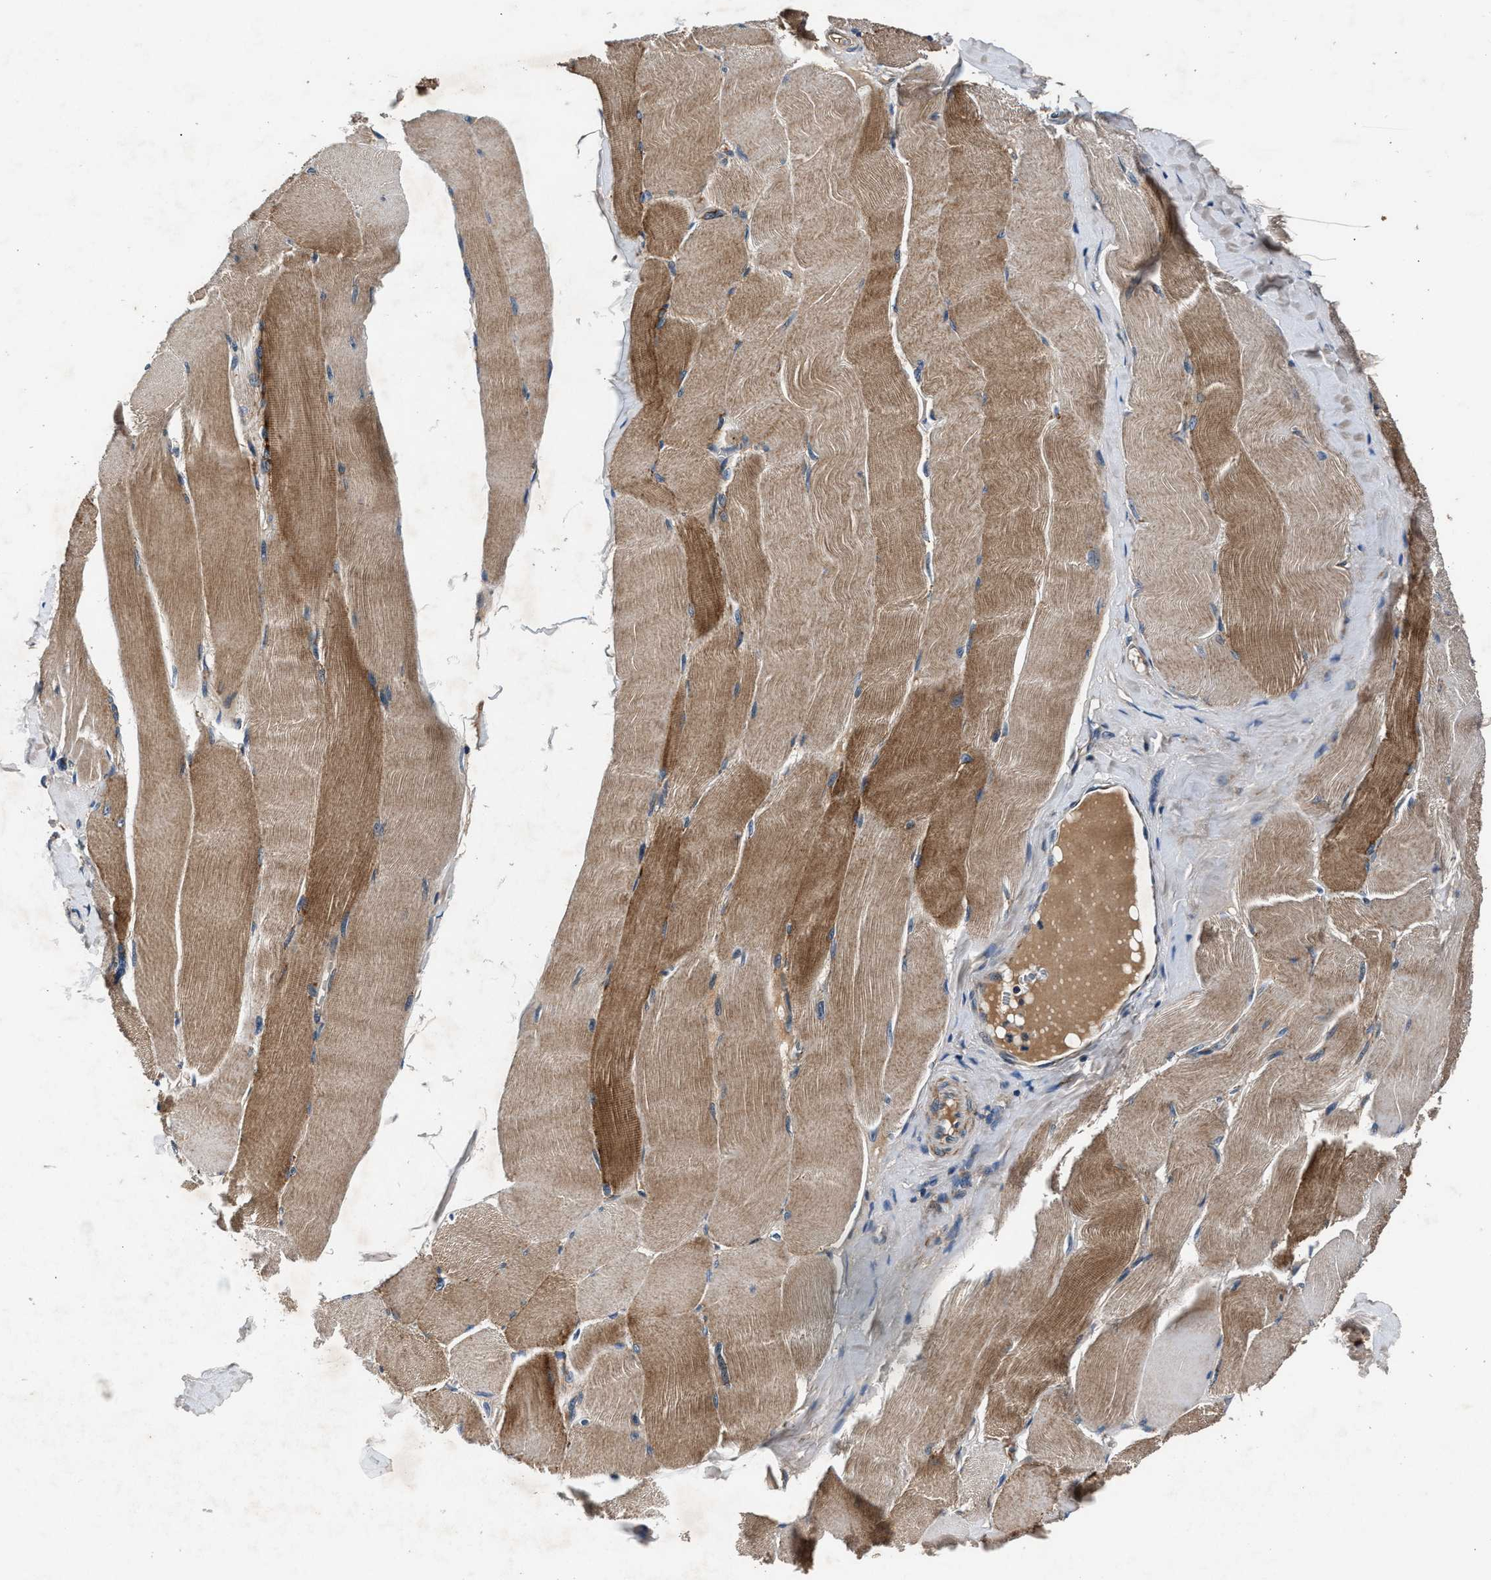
{"staining": {"intensity": "weak", "quantity": ">75%", "location": "cytoplasmic/membranous"}, "tissue": "skeletal muscle", "cell_type": "Myocytes", "image_type": "normal", "snomed": [{"axis": "morphology", "description": "Normal tissue, NOS"}, {"axis": "morphology", "description": "Squamous cell carcinoma, NOS"}, {"axis": "topography", "description": "Skeletal muscle"}], "caption": "About >75% of myocytes in benign human skeletal muscle demonstrate weak cytoplasmic/membranous protein positivity as visualized by brown immunohistochemical staining.", "gene": "IMMT", "patient": {"sex": "male", "age": 51}}